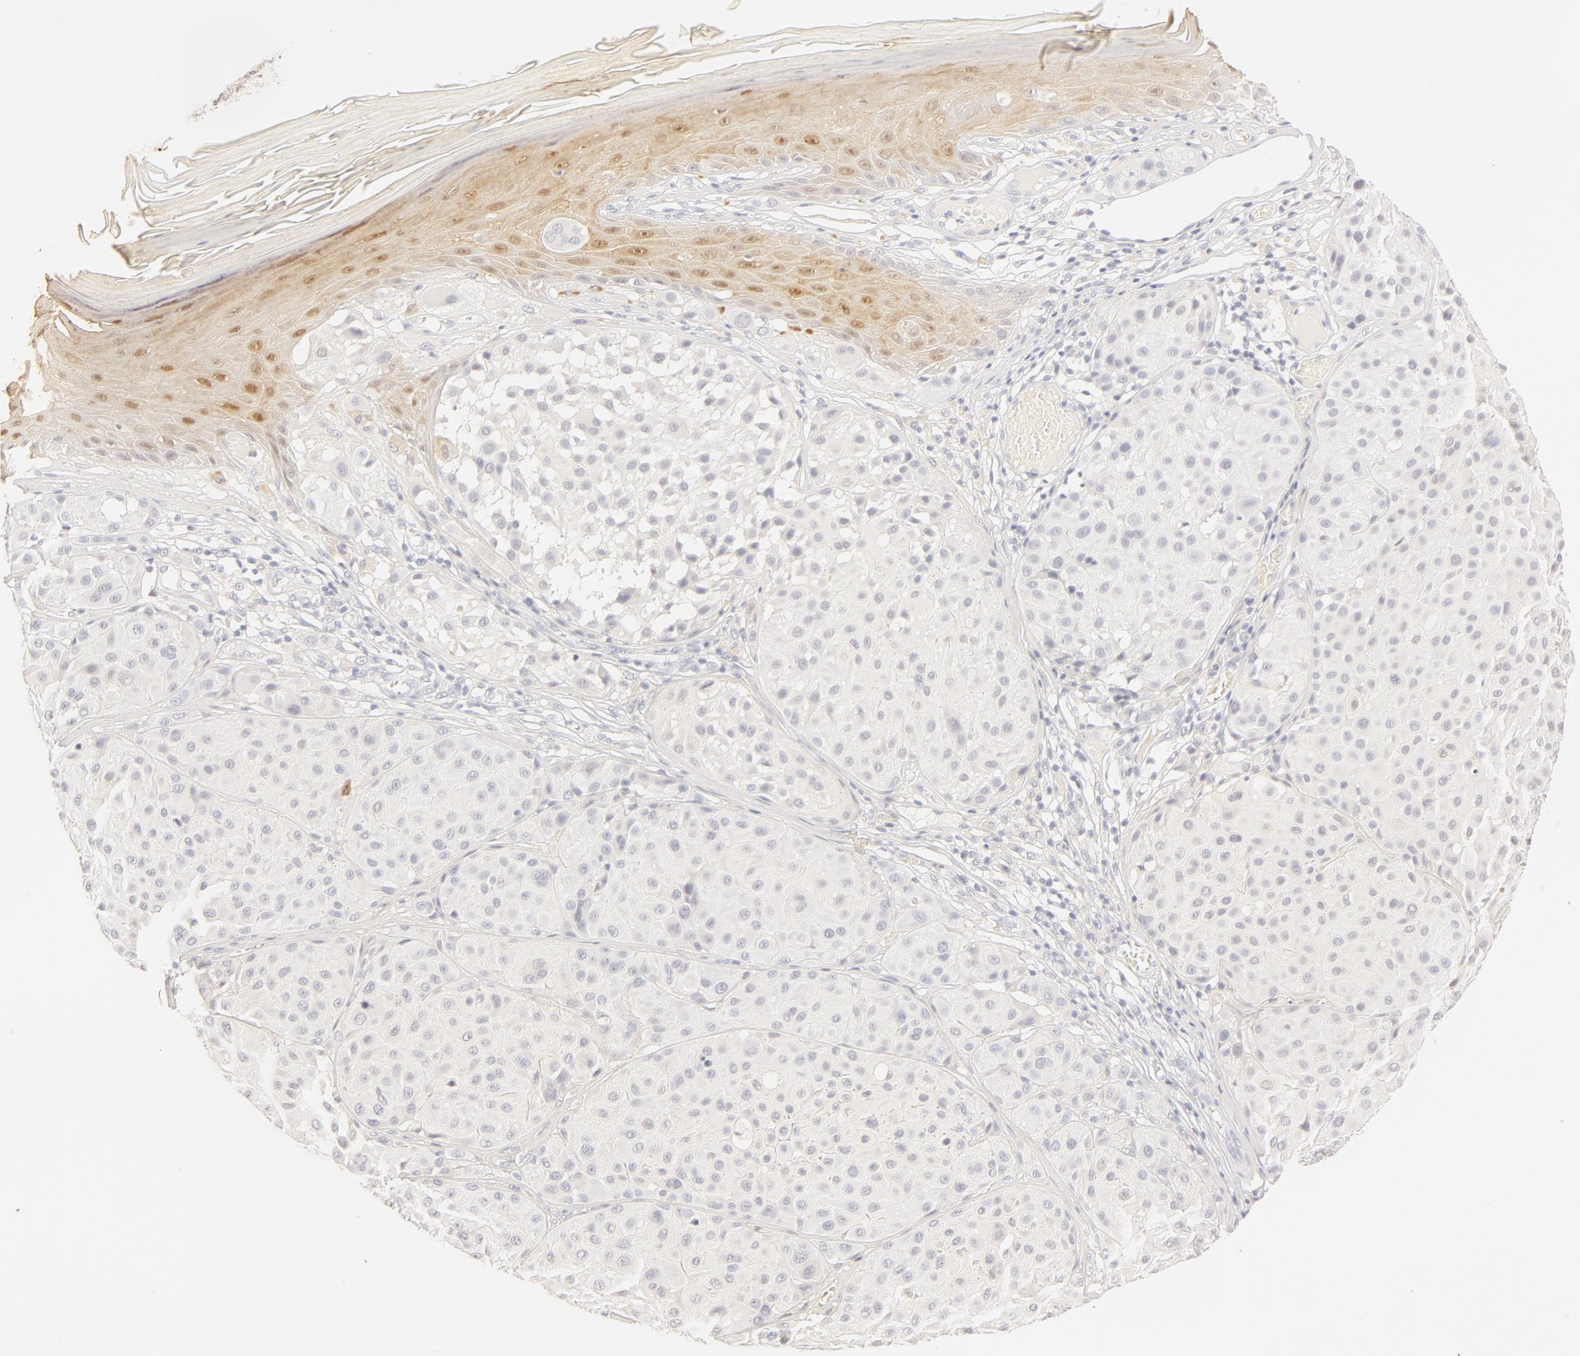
{"staining": {"intensity": "negative", "quantity": "none", "location": "none"}, "tissue": "melanoma", "cell_type": "Tumor cells", "image_type": "cancer", "snomed": [{"axis": "morphology", "description": "Malignant melanoma, NOS"}, {"axis": "topography", "description": "Skin"}], "caption": "A high-resolution photomicrograph shows immunohistochemistry staining of malignant melanoma, which exhibits no significant expression in tumor cells. The staining is performed using DAB brown chromogen with nuclei counter-stained in using hematoxylin.", "gene": "LGALS7B", "patient": {"sex": "male", "age": 36}}